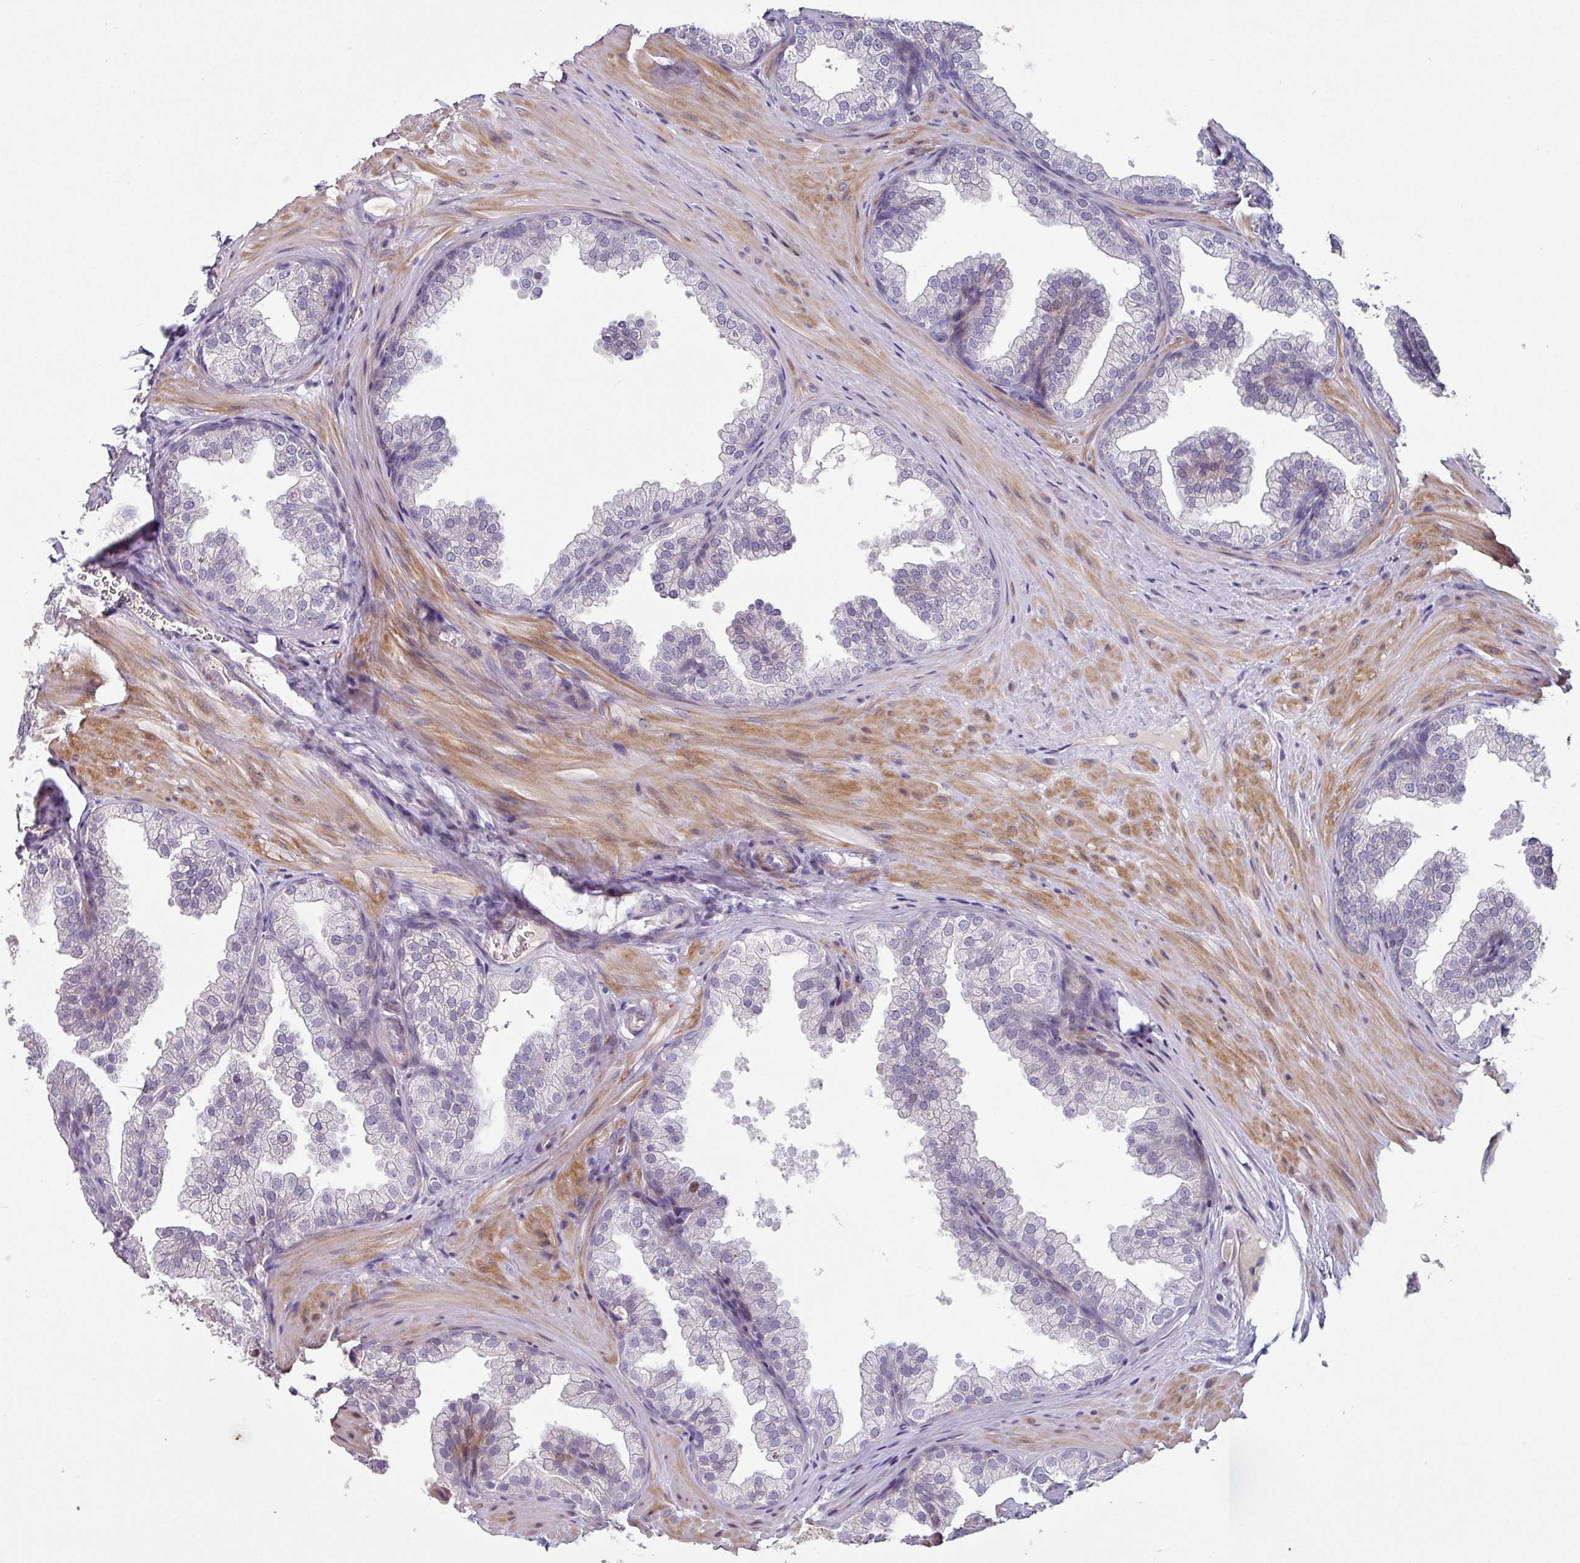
{"staining": {"intensity": "negative", "quantity": "none", "location": "none"}, "tissue": "prostate", "cell_type": "Glandular cells", "image_type": "normal", "snomed": [{"axis": "morphology", "description": "Normal tissue, NOS"}, {"axis": "topography", "description": "Prostate"}], "caption": "High power microscopy photomicrograph of an immunohistochemistry histopathology image of benign prostate, revealing no significant staining in glandular cells.", "gene": "KLHL3", "patient": {"sex": "male", "age": 37}}